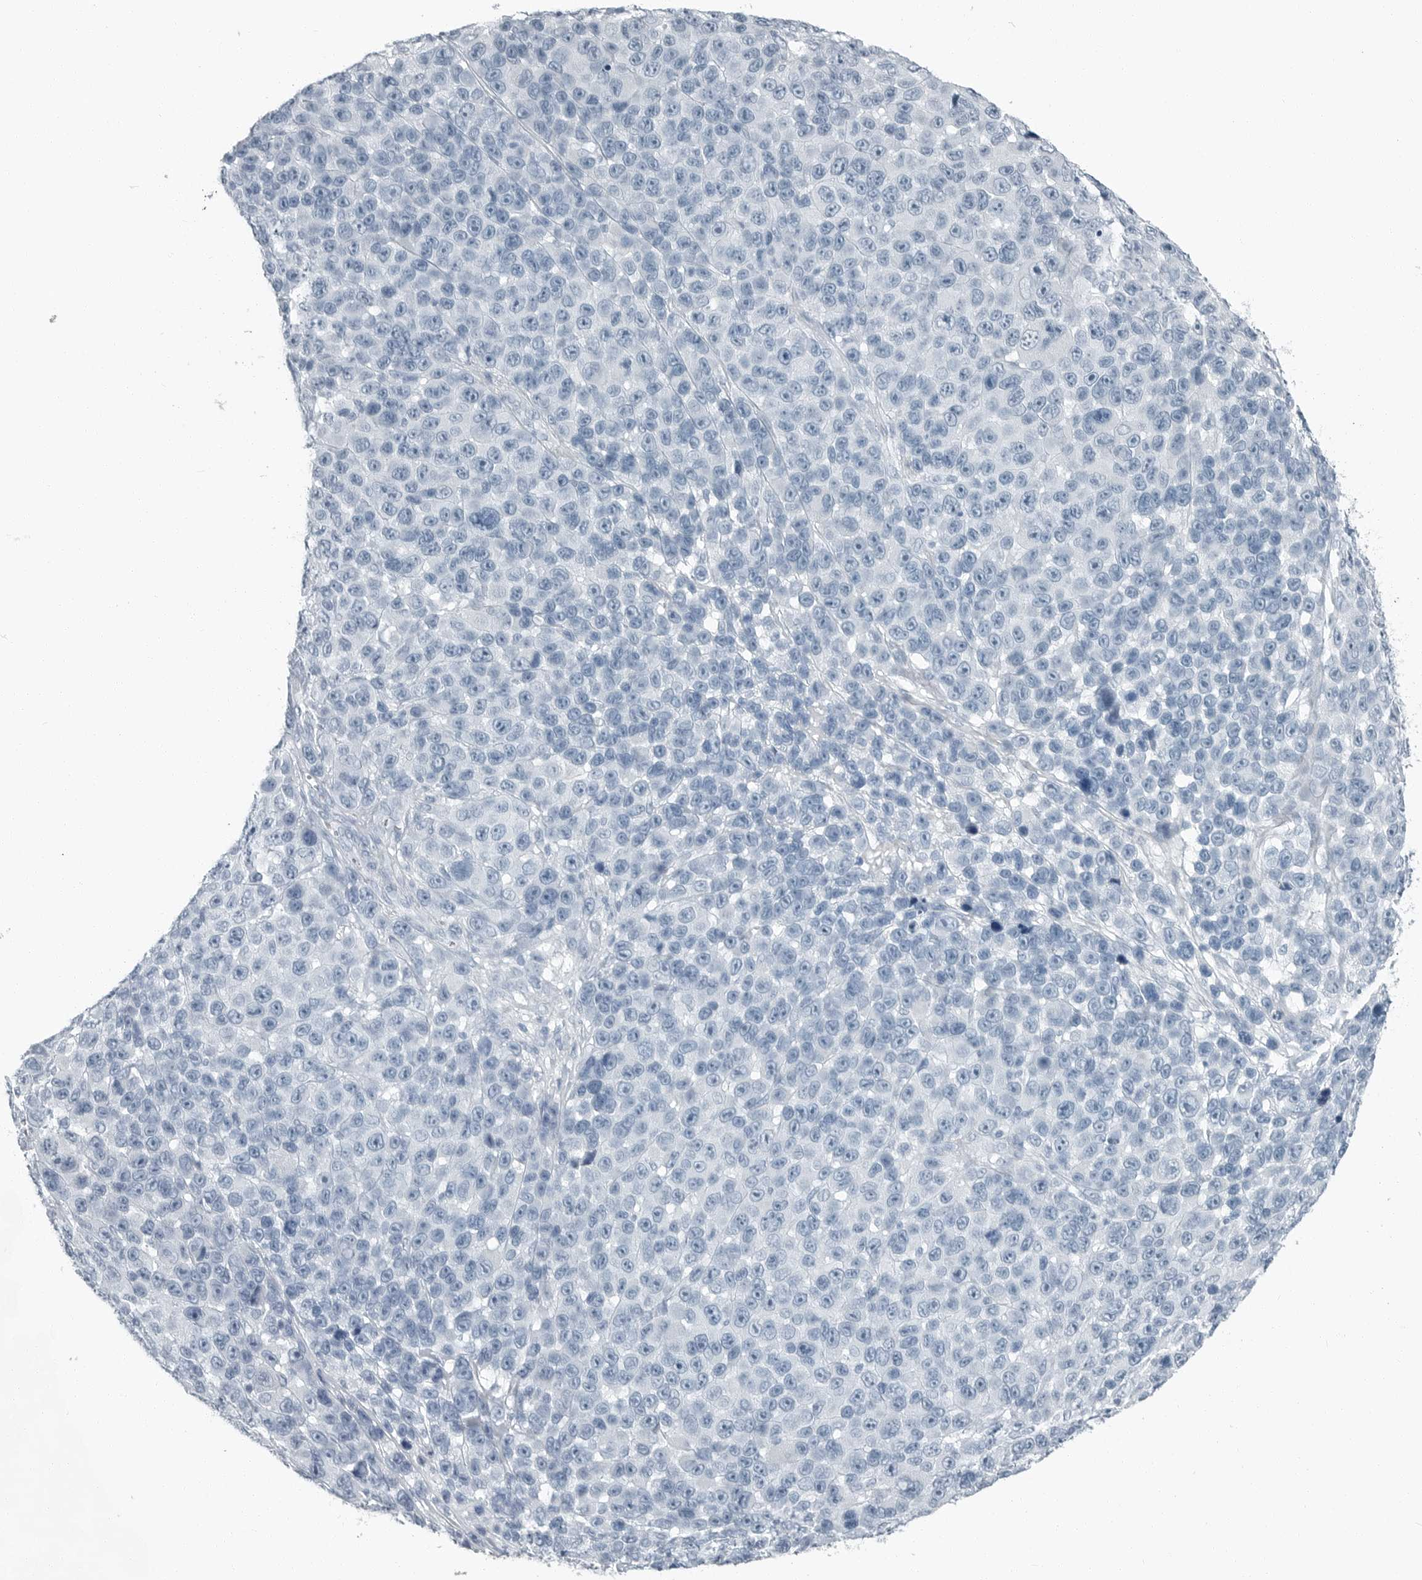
{"staining": {"intensity": "negative", "quantity": "none", "location": "none"}, "tissue": "melanoma", "cell_type": "Tumor cells", "image_type": "cancer", "snomed": [{"axis": "morphology", "description": "Malignant melanoma, NOS"}, {"axis": "topography", "description": "Skin"}], "caption": "The IHC image has no significant positivity in tumor cells of malignant melanoma tissue.", "gene": "FABP6", "patient": {"sex": "male", "age": 53}}